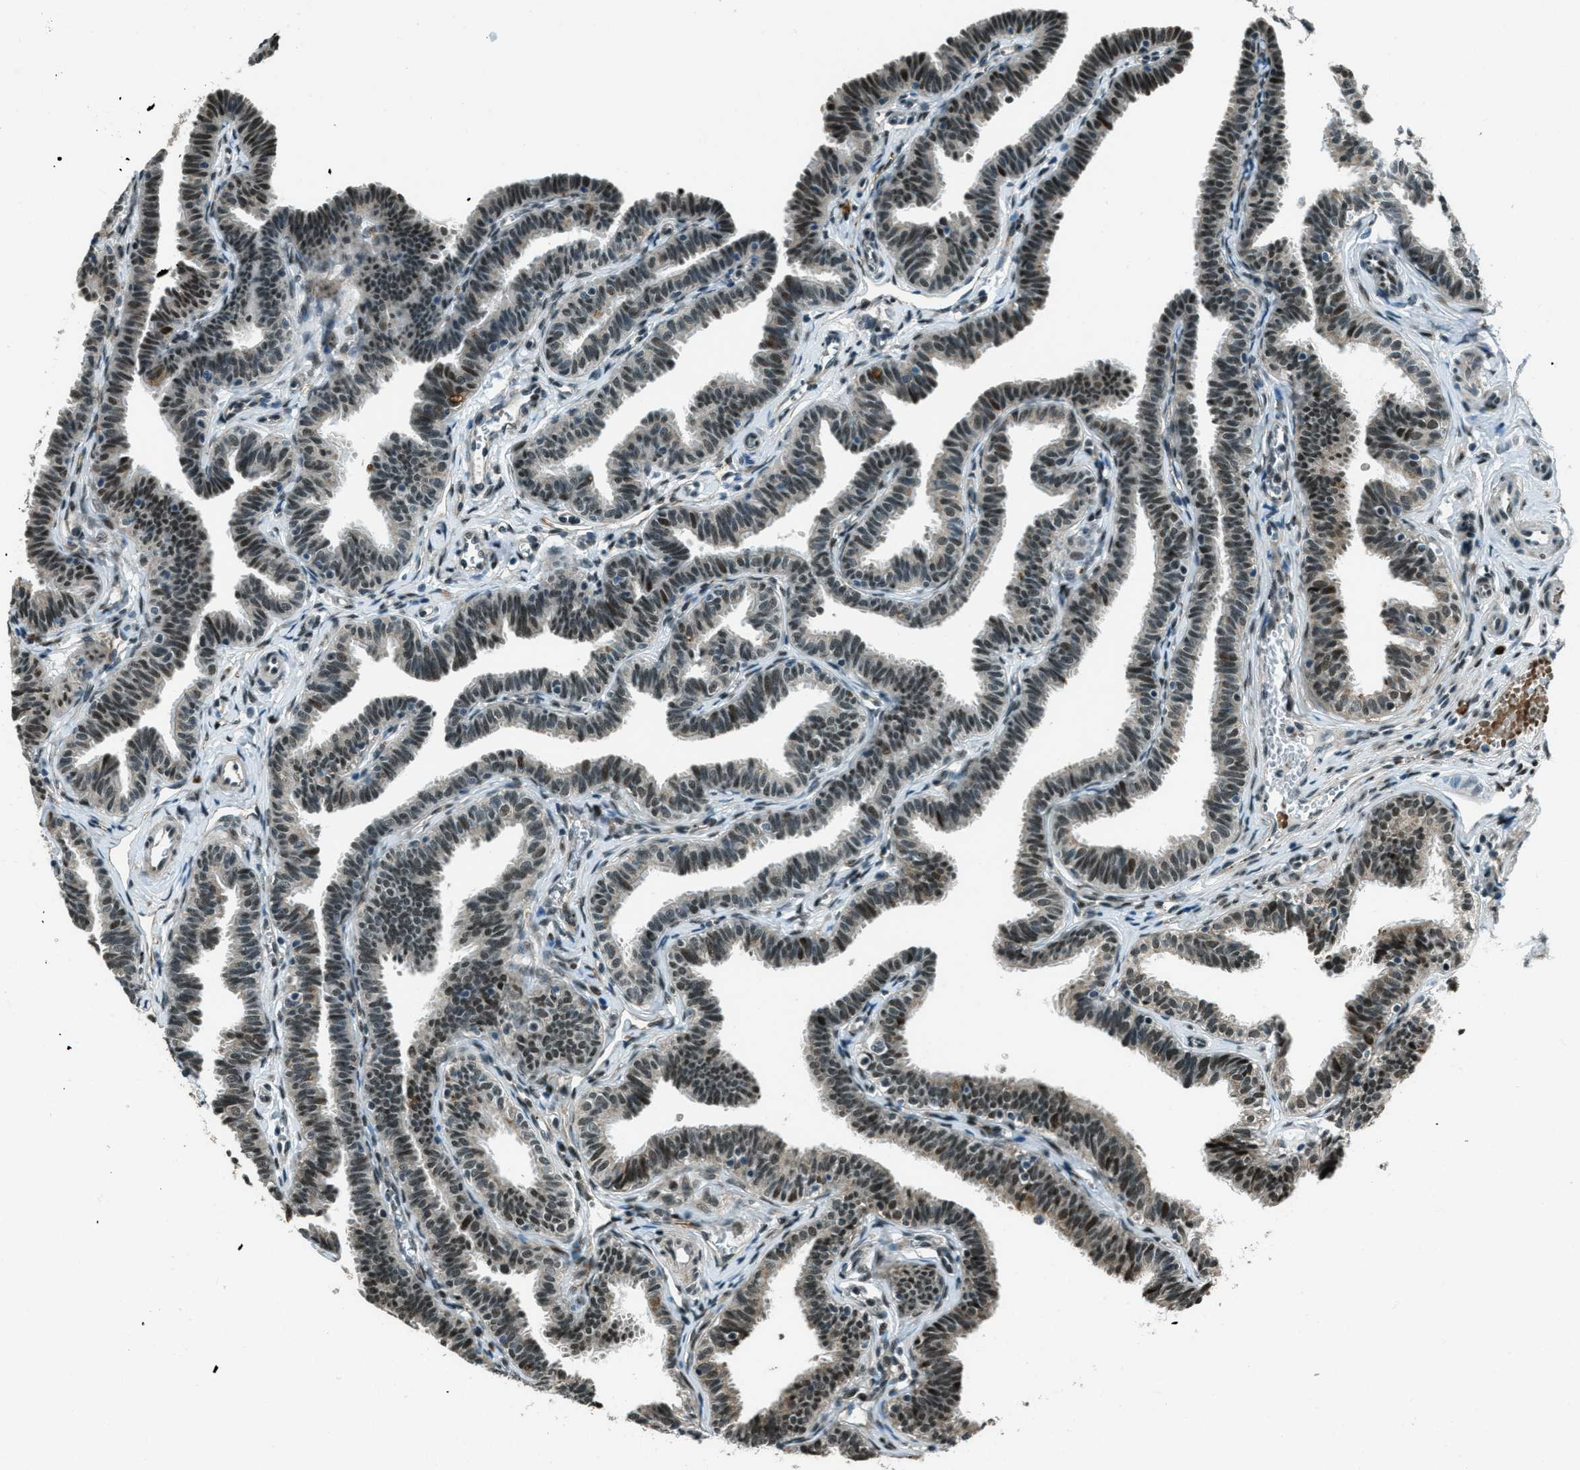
{"staining": {"intensity": "moderate", "quantity": "25%-75%", "location": "nuclear"}, "tissue": "fallopian tube", "cell_type": "Glandular cells", "image_type": "normal", "snomed": [{"axis": "morphology", "description": "Normal tissue, NOS"}, {"axis": "topography", "description": "Fallopian tube"}, {"axis": "topography", "description": "Ovary"}], "caption": "Immunohistochemistry of unremarkable human fallopian tube shows medium levels of moderate nuclear staining in approximately 25%-75% of glandular cells.", "gene": "TARDBP", "patient": {"sex": "female", "age": 23}}